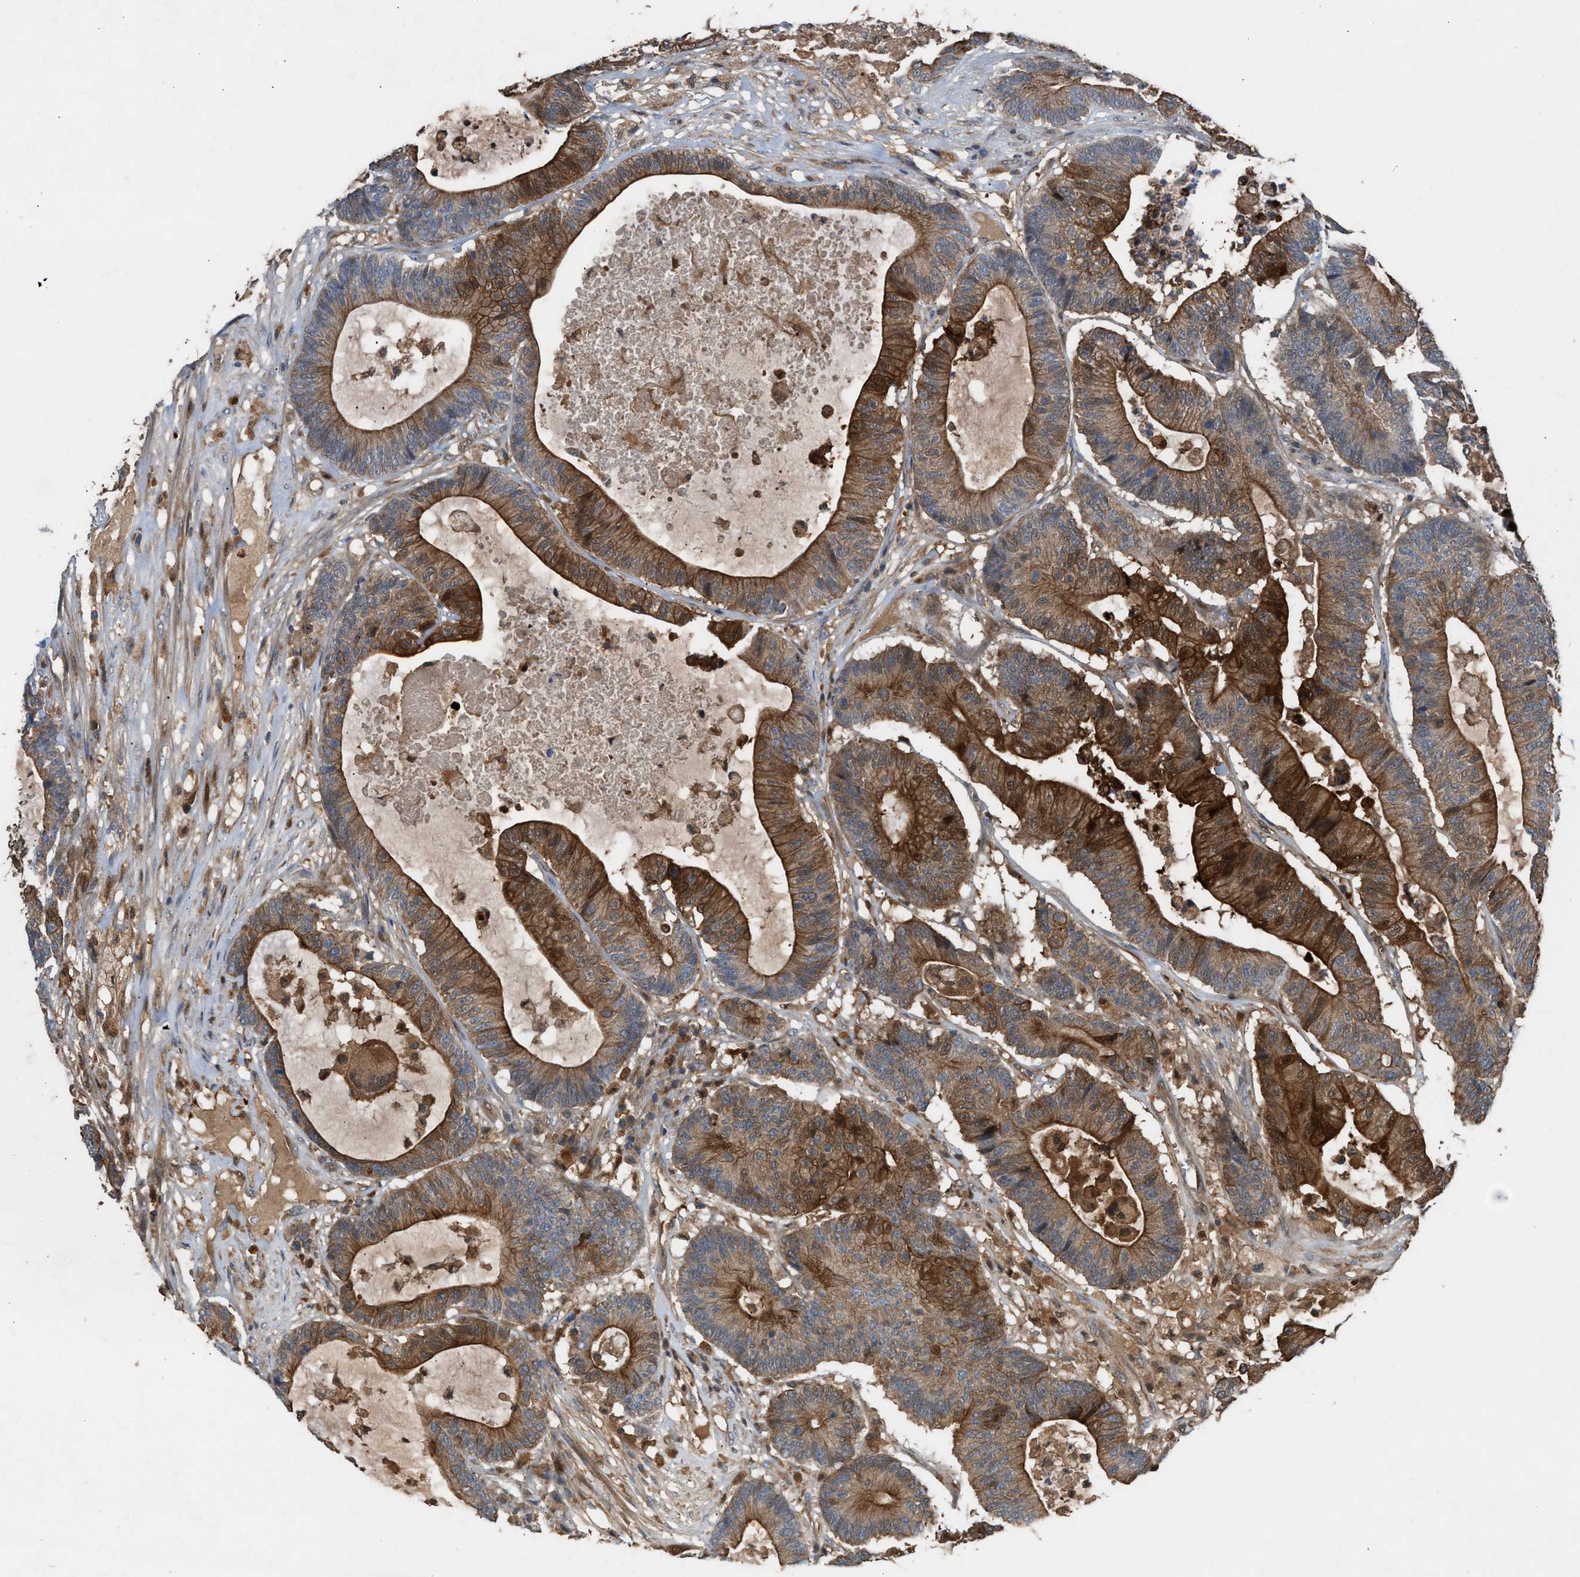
{"staining": {"intensity": "moderate", "quantity": ">75%", "location": "cytoplasmic/membranous"}, "tissue": "colorectal cancer", "cell_type": "Tumor cells", "image_type": "cancer", "snomed": [{"axis": "morphology", "description": "Adenocarcinoma, NOS"}, {"axis": "topography", "description": "Colon"}], "caption": "Protein analysis of colorectal adenocarcinoma tissue exhibits moderate cytoplasmic/membranous staining in about >75% of tumor cells. (brown staining indicates protein expression, while blue staining denotes nuclei).", "gene": "TPK1", "patient": {"sex": "female", "age": 84}}